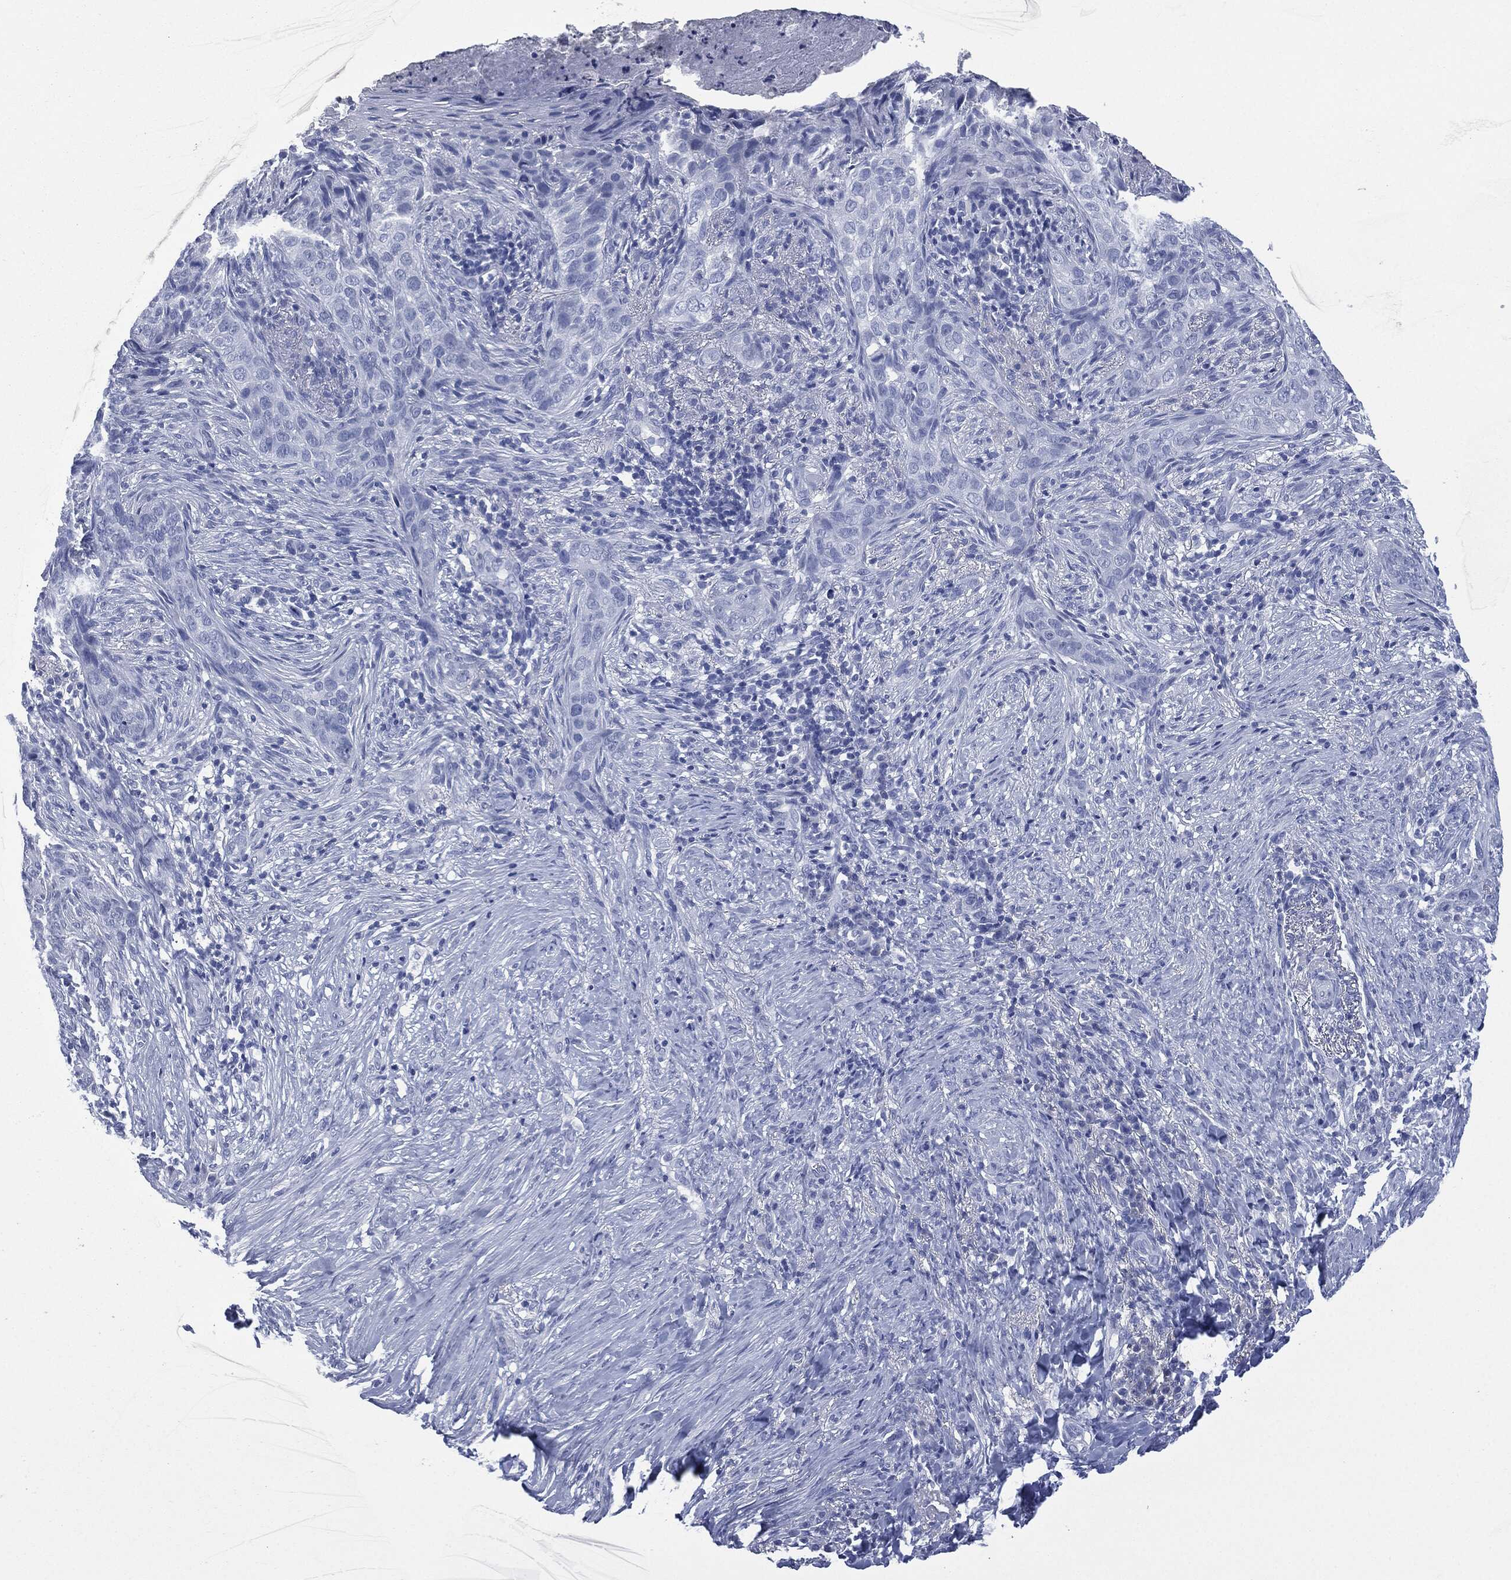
{"staining": {"intensity": "negative", "quantity": "none", "location": "none"}, "tissue": "skin cancer", "cell_type": "Tumor cells", "image_type": "cancer", "snomed": [{"axis": "morphology", "description": "Squamous cell carcinoma, NOS"}, {"axis": "topography", "description": "Skin"}], "caption": "Immunohistochemistry (IHC) of squamous cell carcinoma (skin) reveals no positivity in tumor cells. (DAB immunohistochemistry (IHC) visualized using brightfield microscopy, high magnification).", "gene": "MUC16", "patient": {"sex": "male", "age": 88}}